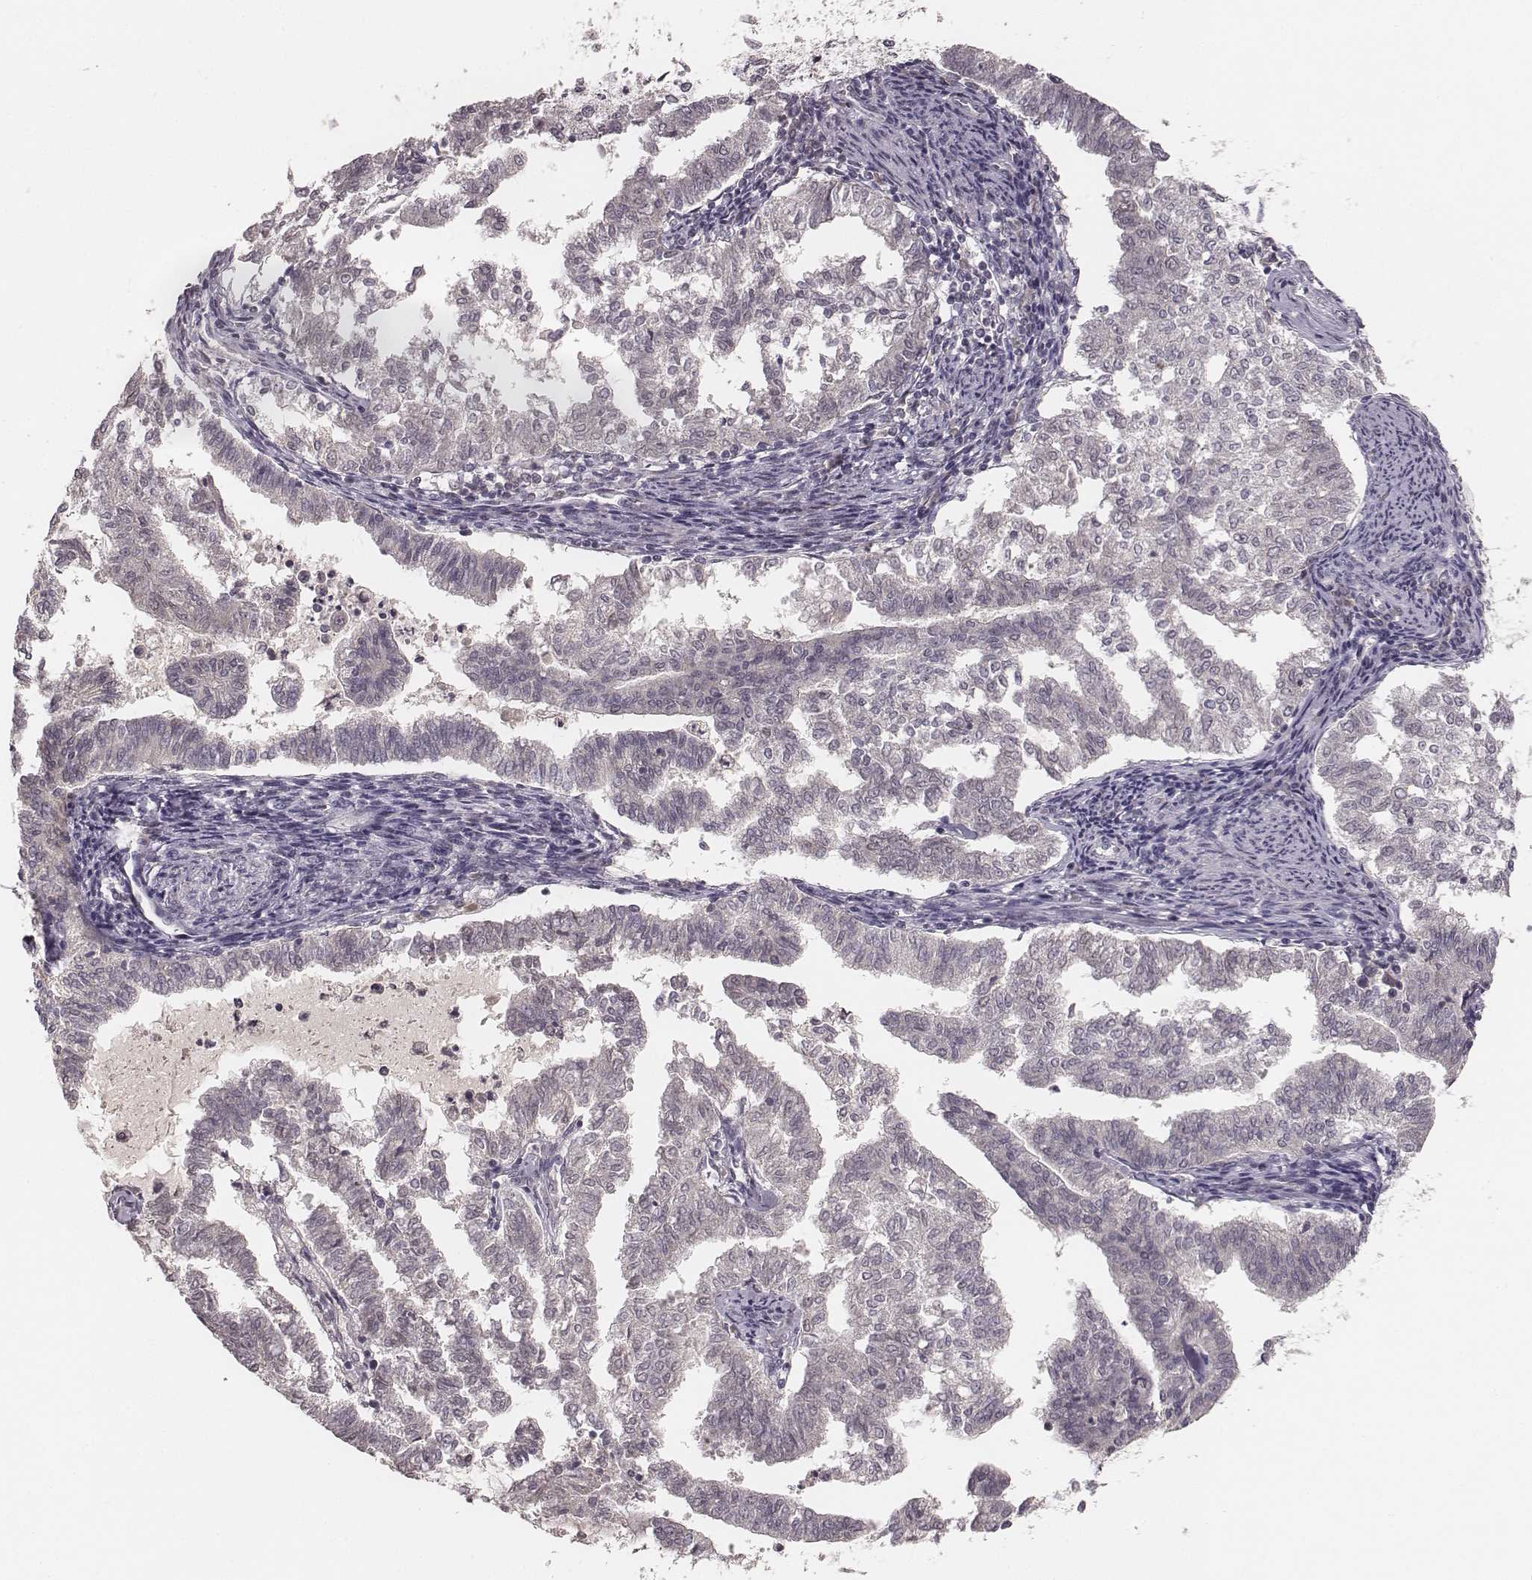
{"staining": {"intensity": "negative", "quantity": "none", "location": "none"}, "tissue": "endometrial cancer", "cell_type": "Tumor cells", "image_type": "cancer", "snomed": [{"axis": "morphology", "description": "Adenocarcinoma, NOS"}, {"axis": "topography", "description": "Endometrium"}], "caption": "This is an immunohistochemistry histopathology image of human adenocarcinoma (endometrial). There is no staining in tumor cells.", "gene": "LY6K", "patient": {"sex": "female", "age": 79}}